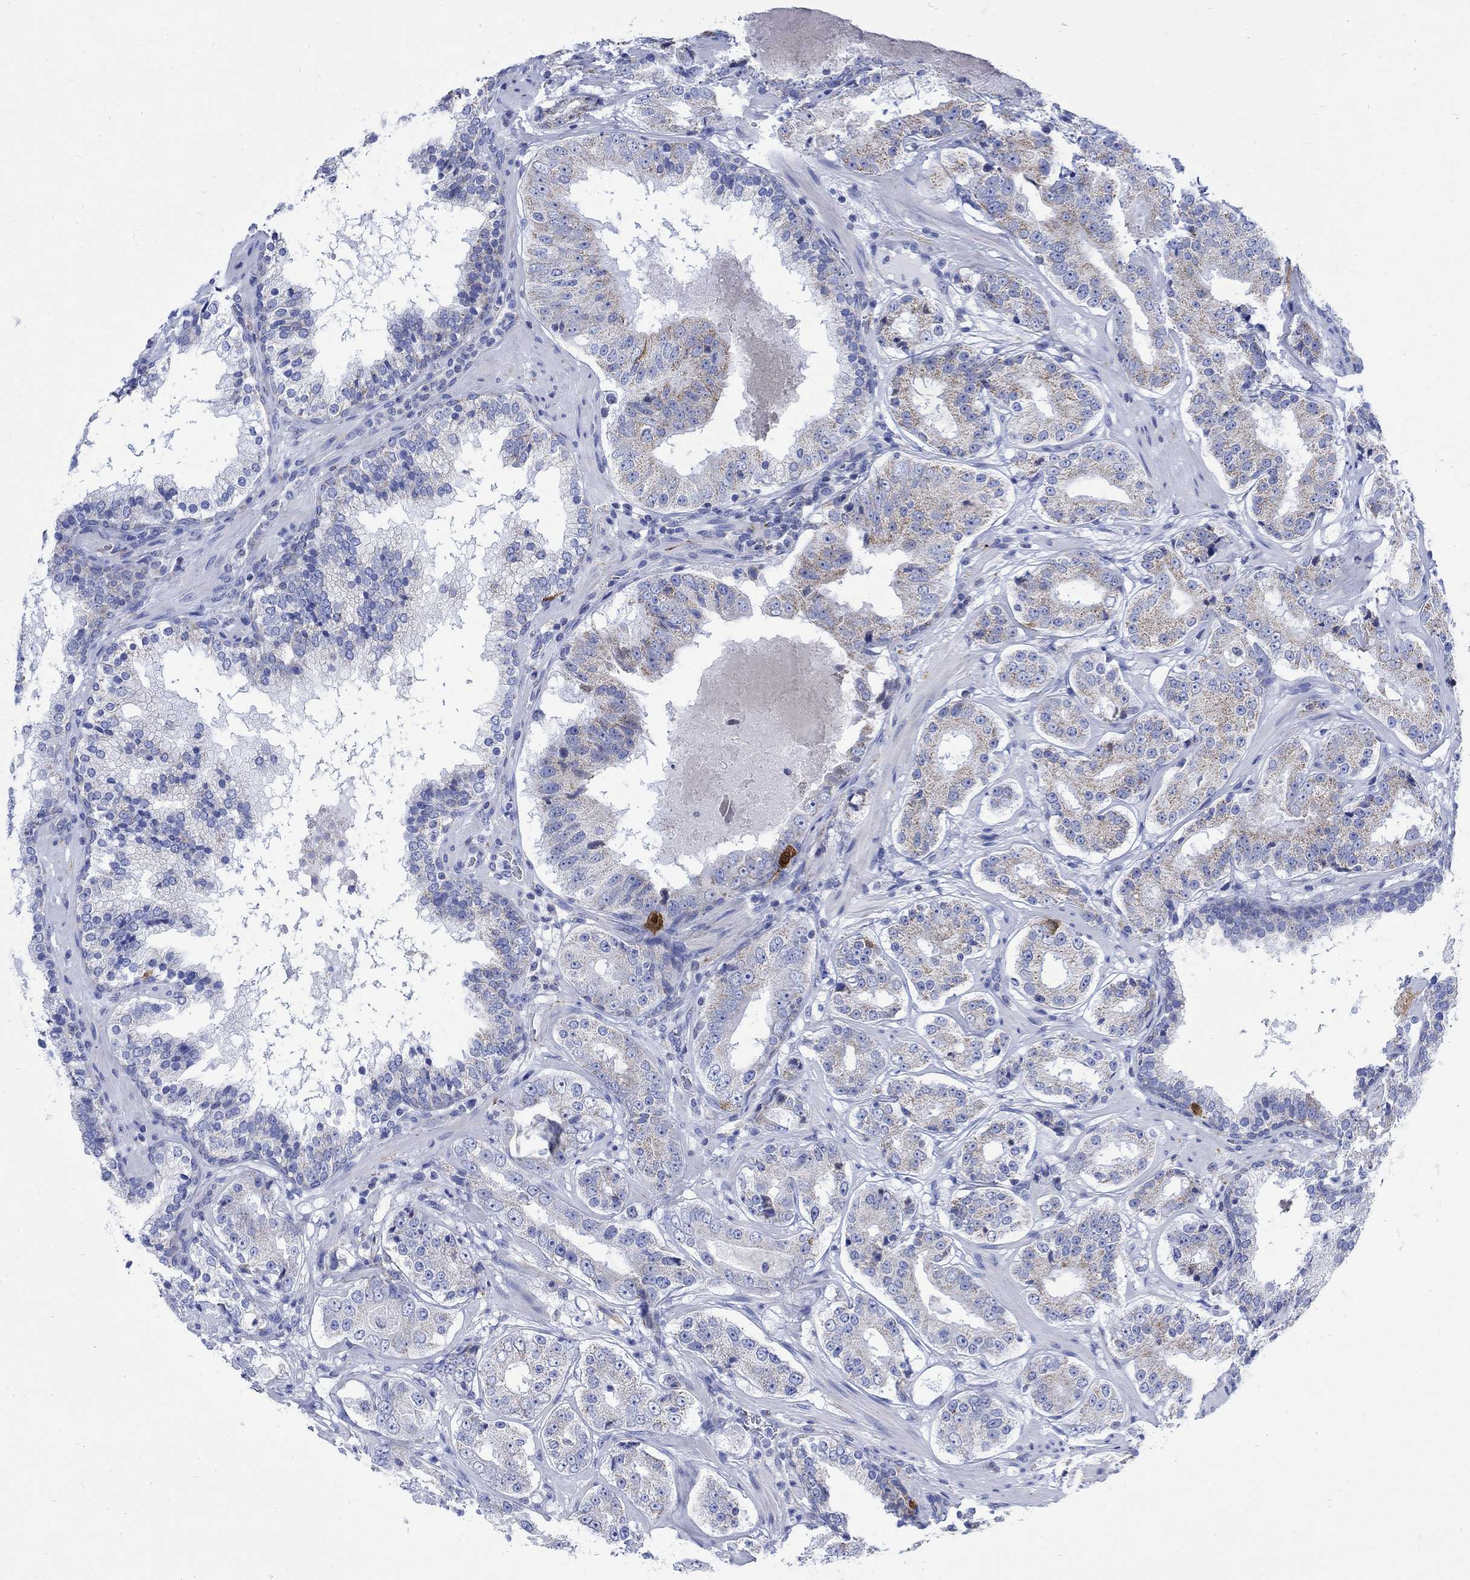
{"staining": {"intensity": "moderate", "quantity": "<25%", "location": "cytoplasmic/membranous"}, "tissue": "prostate cancer", "cell_type": "Tumor cells", "image_type": "cancer", "snomed": [{"axis": "morphology", "description": "Adenocarcinoma, Low grade"}, {"axis": "topography", "description": "Prostate"}], "caption": "Tumor cells reveal moderate cytoplasmic/membranous positivity in about <25% of cells in low-grade adenocarcinoma (prostate).", "gene": "CPLX2", "patient": {"sex": "male", "age": 60}}